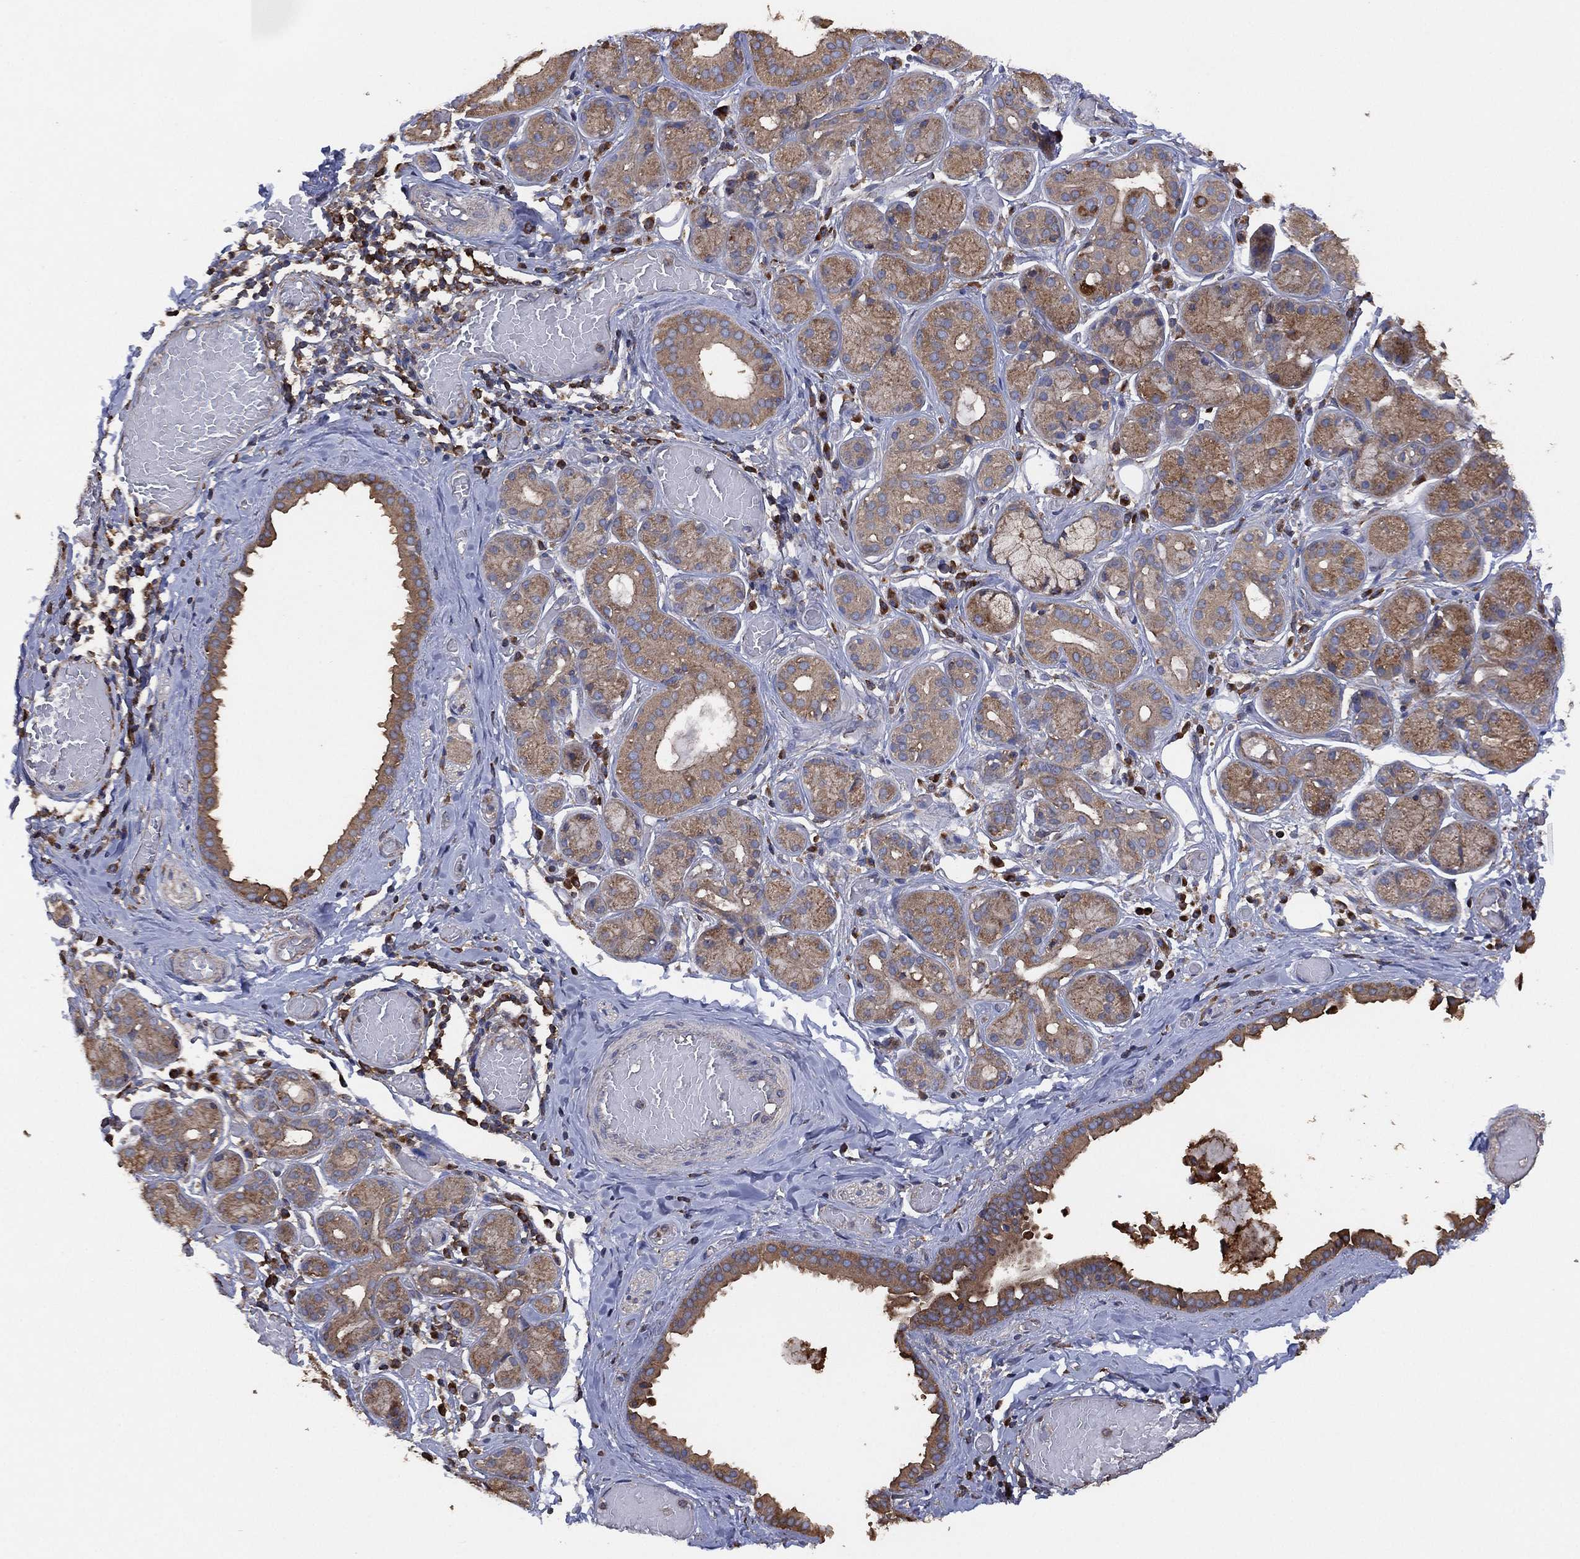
{"staining": {"intensity": "moderate", "quantity": ">75%", "location": "cytoplasmic/membranous"}, "tissue": "salivary gland", "cell_type": "Glandular cells", "image_type": "normal", "snomed": [{"axis": "morphology", "description": "Normal tissue, NOS"}, {"axis": "topography", "description": "Salivary gland"}, {"axis": "topography", "description": "Peripheral nerve tissue"}], "caption": "The micrograph reveals a brown stain indicating the presence of a protein in the cytoplasmic/membranous of glandular cells in salivary gland. Using DAB (brown) and hematoxylin (blue) stains, captured at high magnification using brightfield microscopy.", "gene": "LIMD1", "patient": {"sex": "male", "age": 71}}